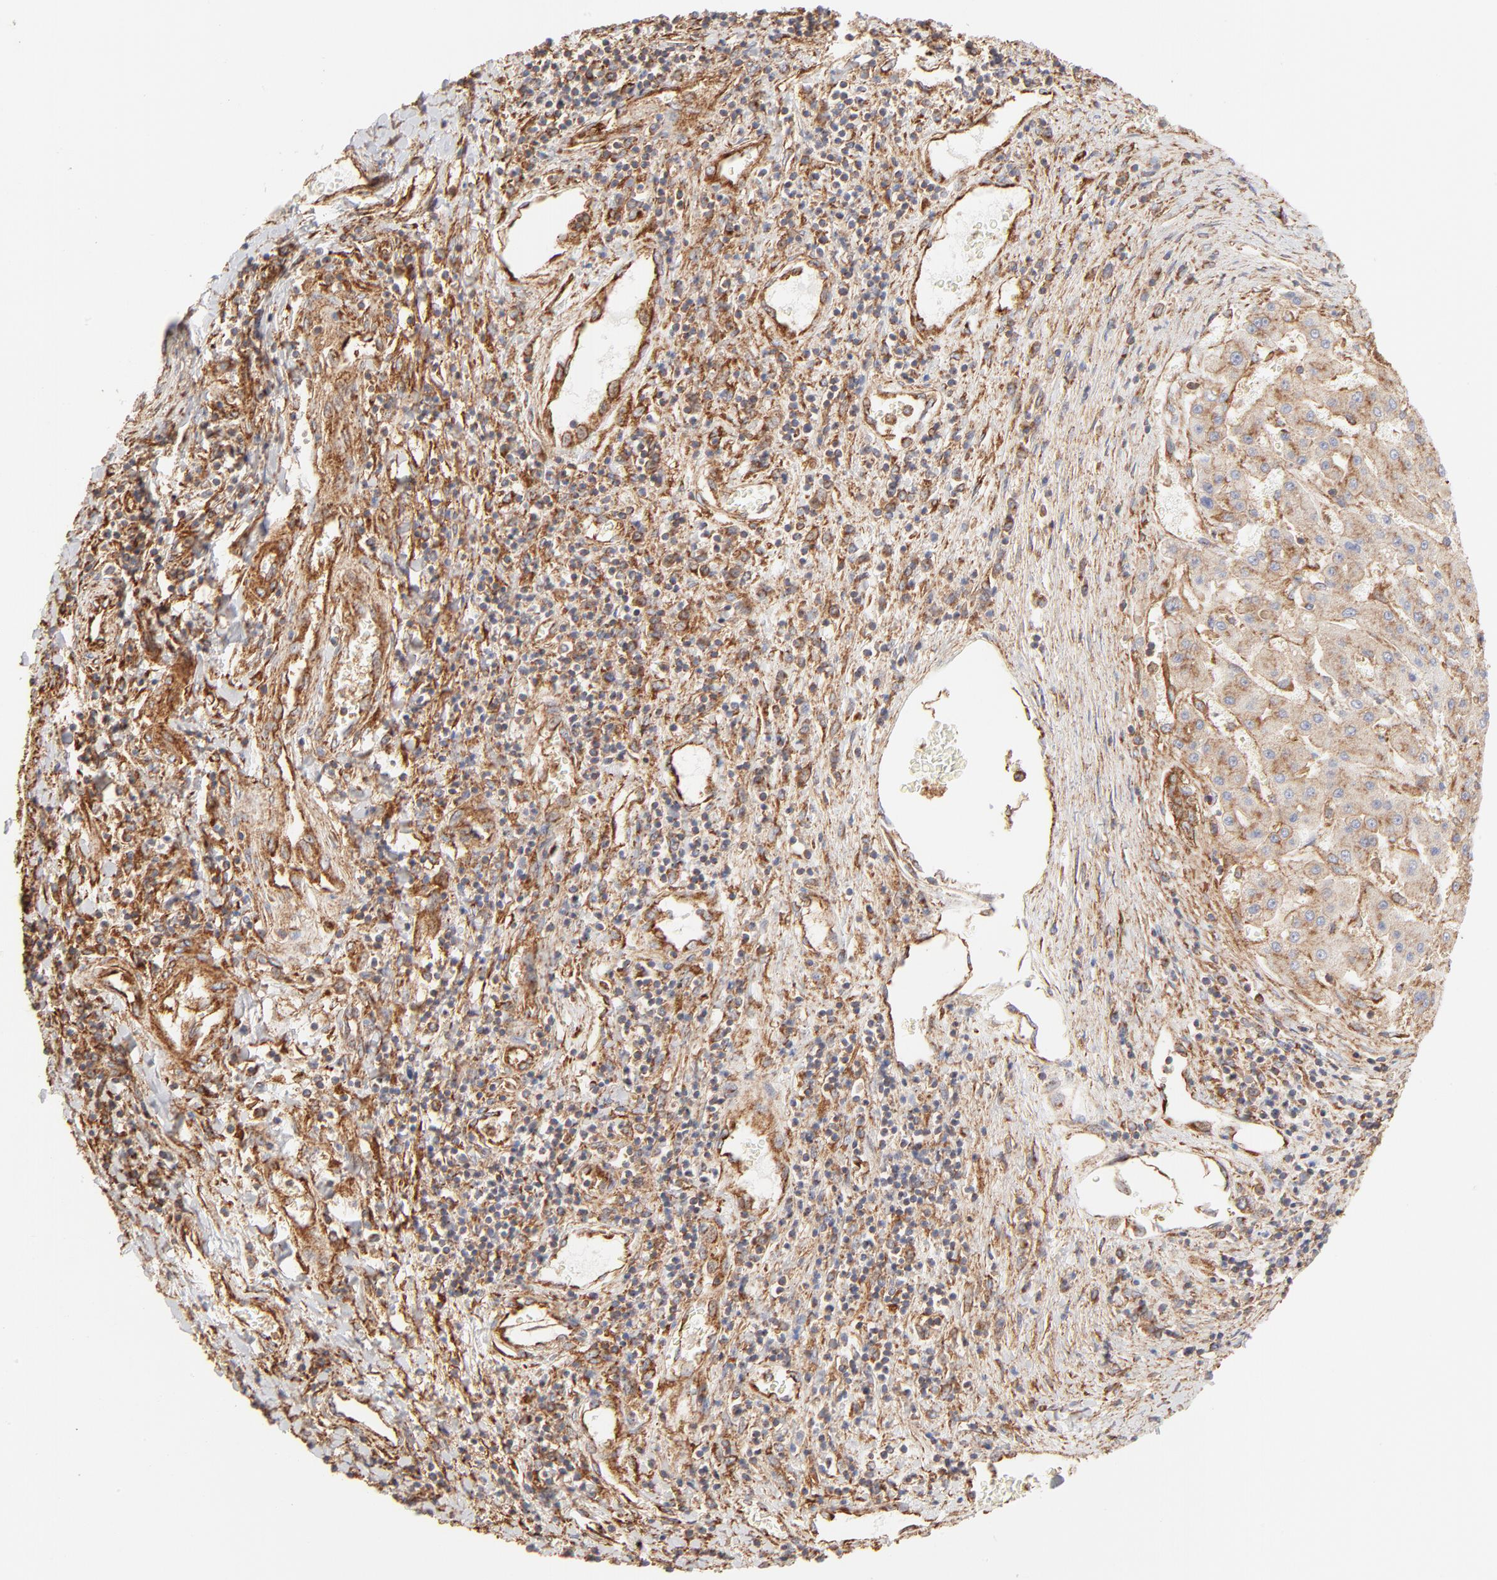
{"staining": {"intensity": "moderate", "quantity": ">75%", "location": "cytoplasmic/membranous"}, "tissue": "liver cancer", "cell_type": "Tumor cells", "image_type": "cancer", "snomed": [{"axis": "morphology", "description": "Carcinoma, Hepatocellular, NOS"}, {"axis": "topography", "description": "Liver"}], "caption": "About >75% of tumor cells in human liver cancer display moderate cytoplasmic/membranous protein positivity as visualized by brown immunohistochemical staining.", "gene": "CLTB", "patient": {"sex": "male", "age": 24}}